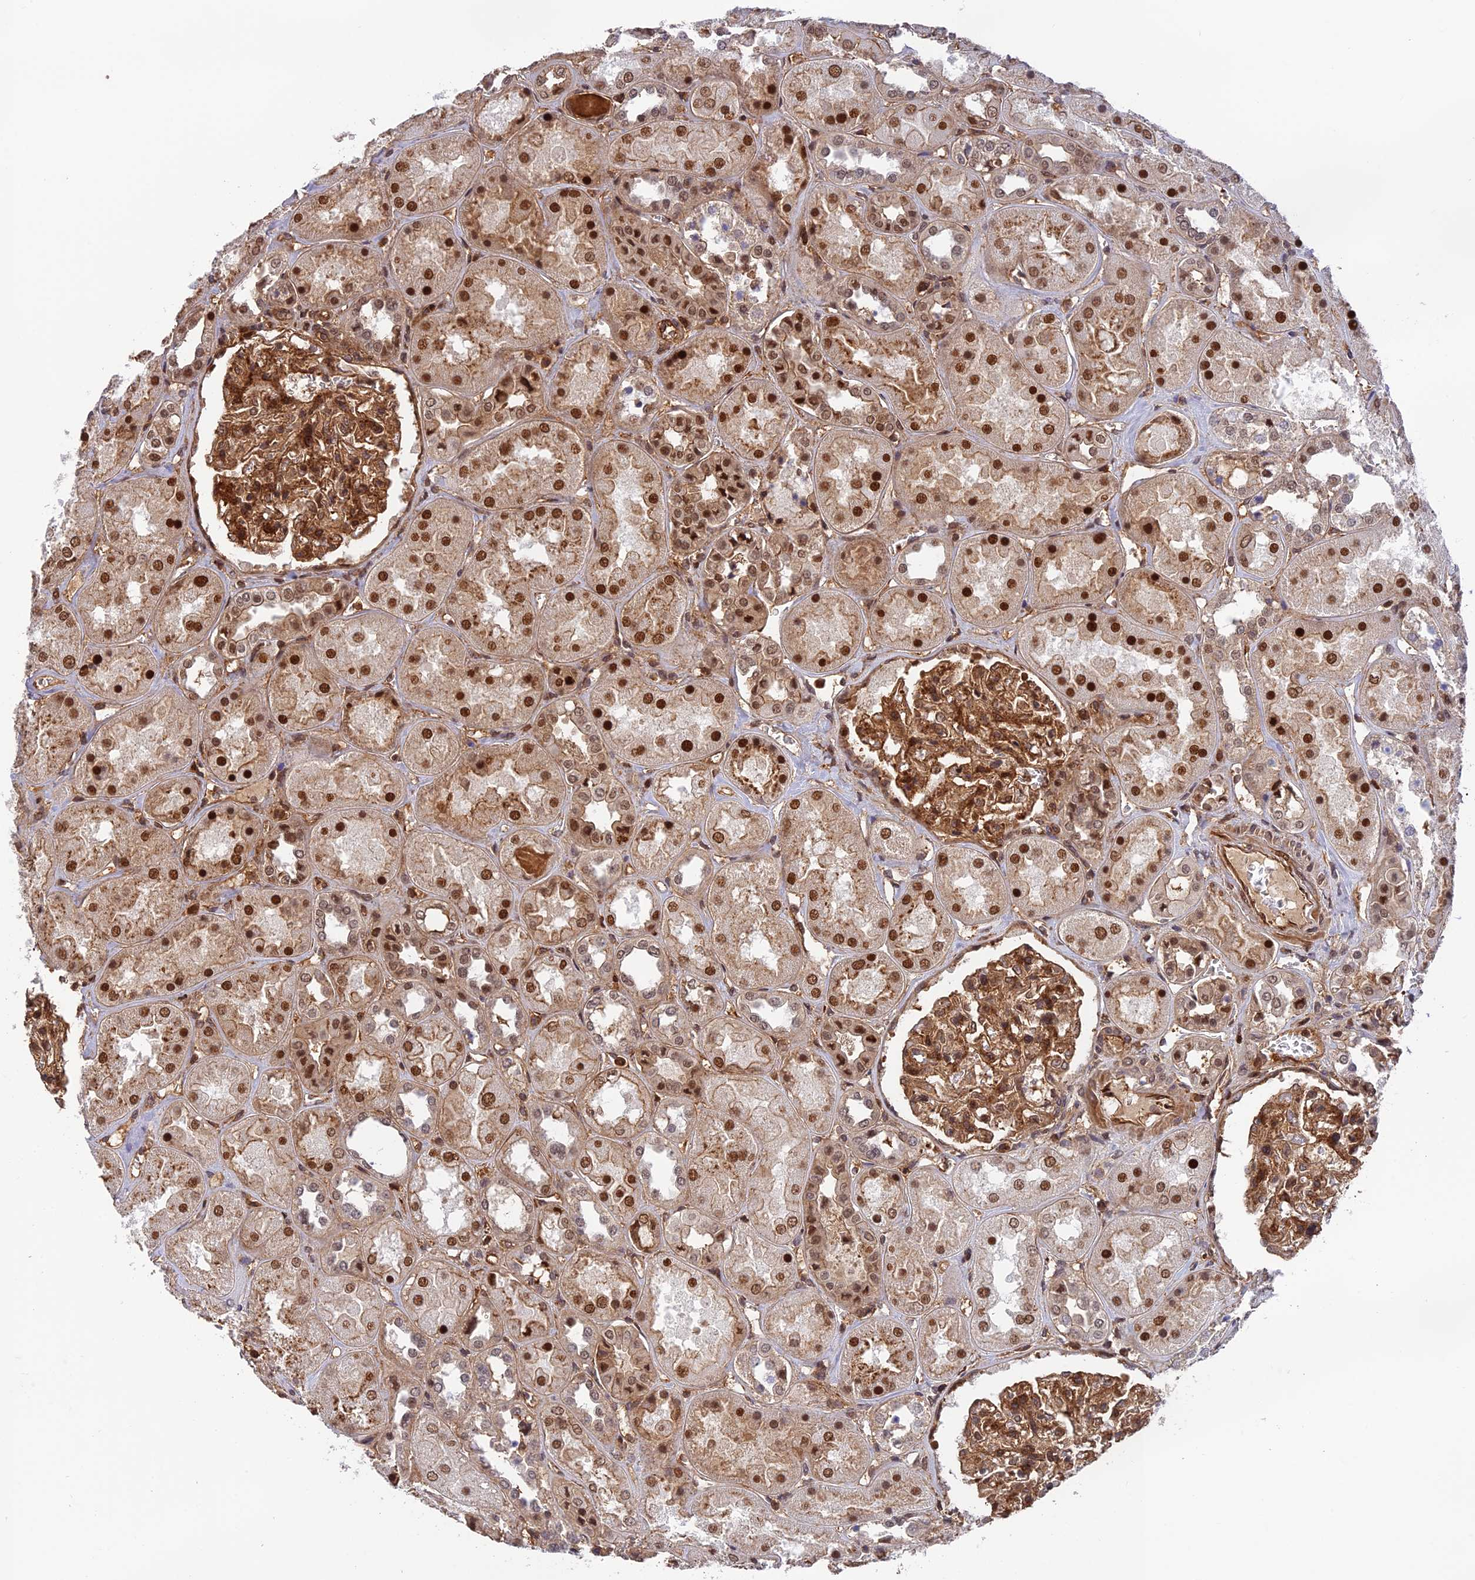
{"staining": {"intensity": "moderate", "quantity": ">75%", "location": "cytoplasmic/membranous"}, "tissue": "kidney", "cell_type": "Cells in glomeruli", "image_type": "normal", "snomed": [{"axis": "morphology", "description": "Normal tissue, NOS"}, {"axis": "topography", "description": "Kidney"}], "caption": "Moderate cytoplasmic/membranous staining for a protein is present in approximately >75% of cells in glomeruli of benign kidney using IHC.", "gene": "OSBPL1A", "patient": {"sex": "male", "age": 70}}